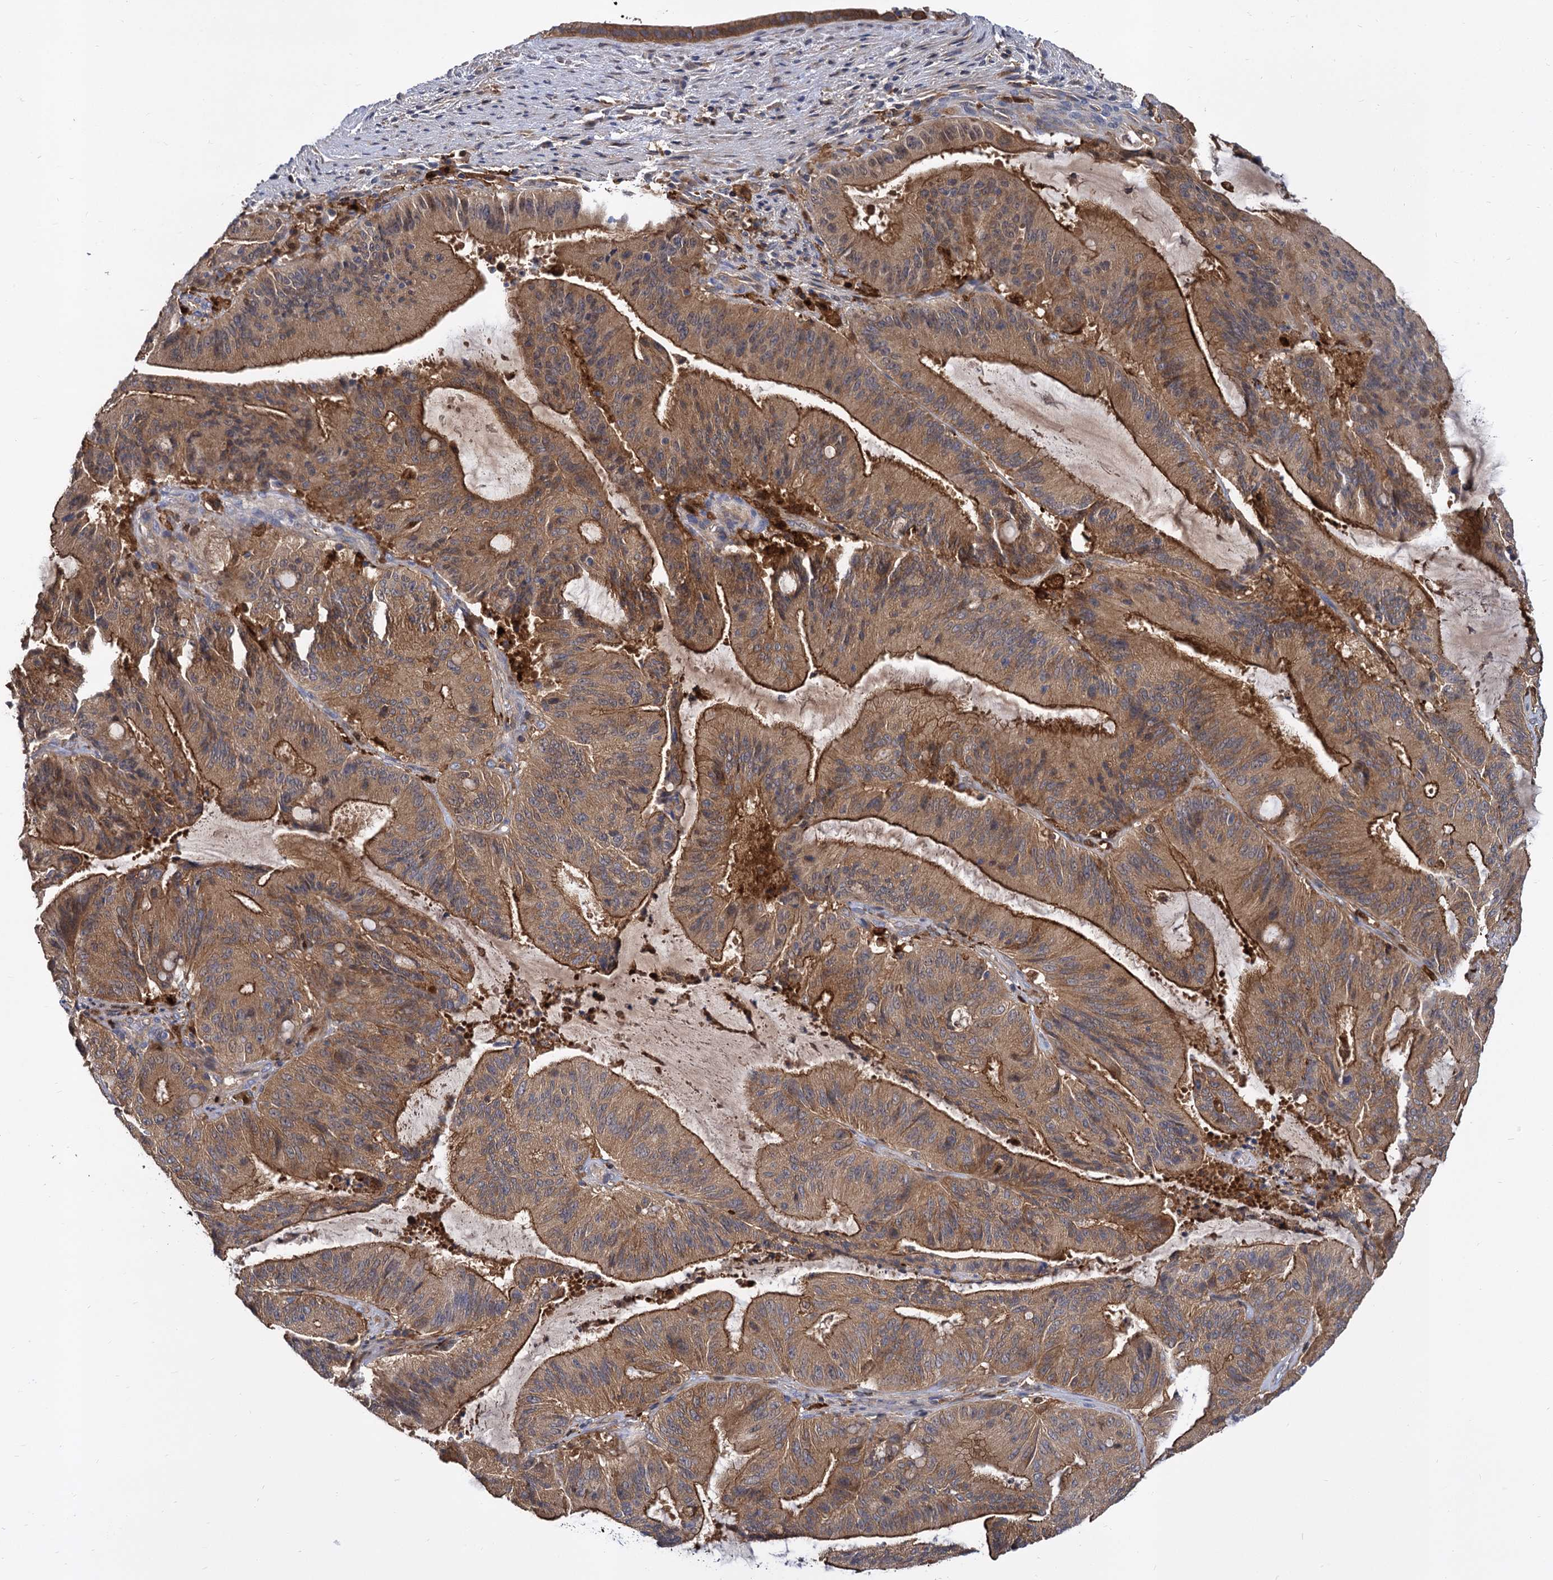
{"staining": {"intensity": "moderate", "quantity": ">75%", "location": "cytoplasmic/membranous"}, "tissue": "liver cancer", "cell_type": "Tumor cells", "image_type": "cancer", "snomed": [{"axis": "morphology", "description": "Normal tissue, NOS"}, {"axis": "morphology", "description": "Cholangiocarcinoma"}, {"axis": "topography", "description": "Liver"}, {"axis": "topography", "description": "Peripheral nerve tissue"}], "caption": "The micrograph displays immunohistochemical staining of liver cancer. There is moderate cytoplasmic/membranous expression is identified in about >75% of tumor cells.", "gene": "GCLC", "patient": {"sex": "female", "age": 73}}